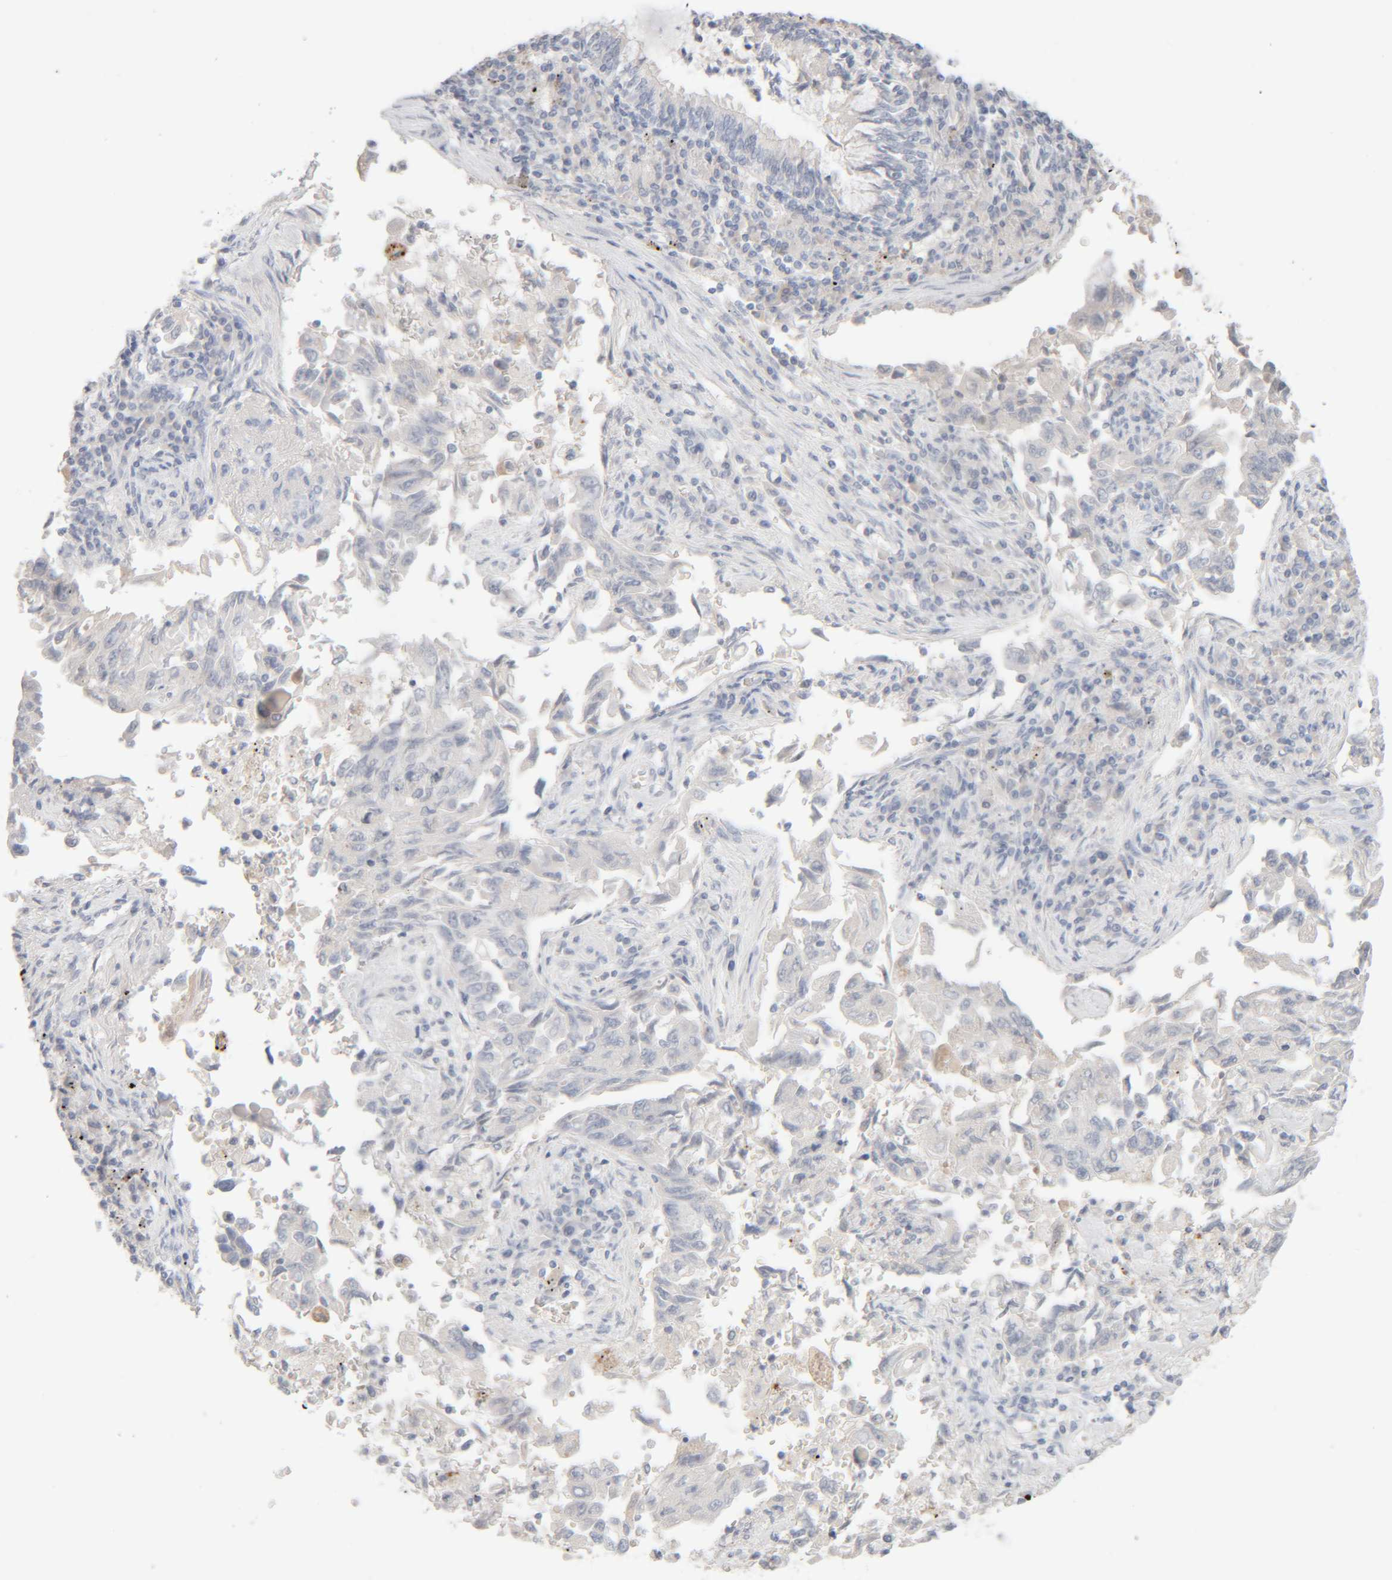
{"staining": {"intensity": "negative", "quantity": "none", "location": "none"}, "tissue": "lung cancer", "cell_type": "Tumor cells", "image_type": "cancer", "snomed": [{"axis": "morphology", "description": "Adenocarcinoma, NOS"}, {"axis": "topography", "description": "Lung"}], "caption": "Photomicrograph shows no protein positivity in tumor cells of lung cancer tissue.", "gene": "RIDA", "patient": {"sex": "female", "age": 51}}